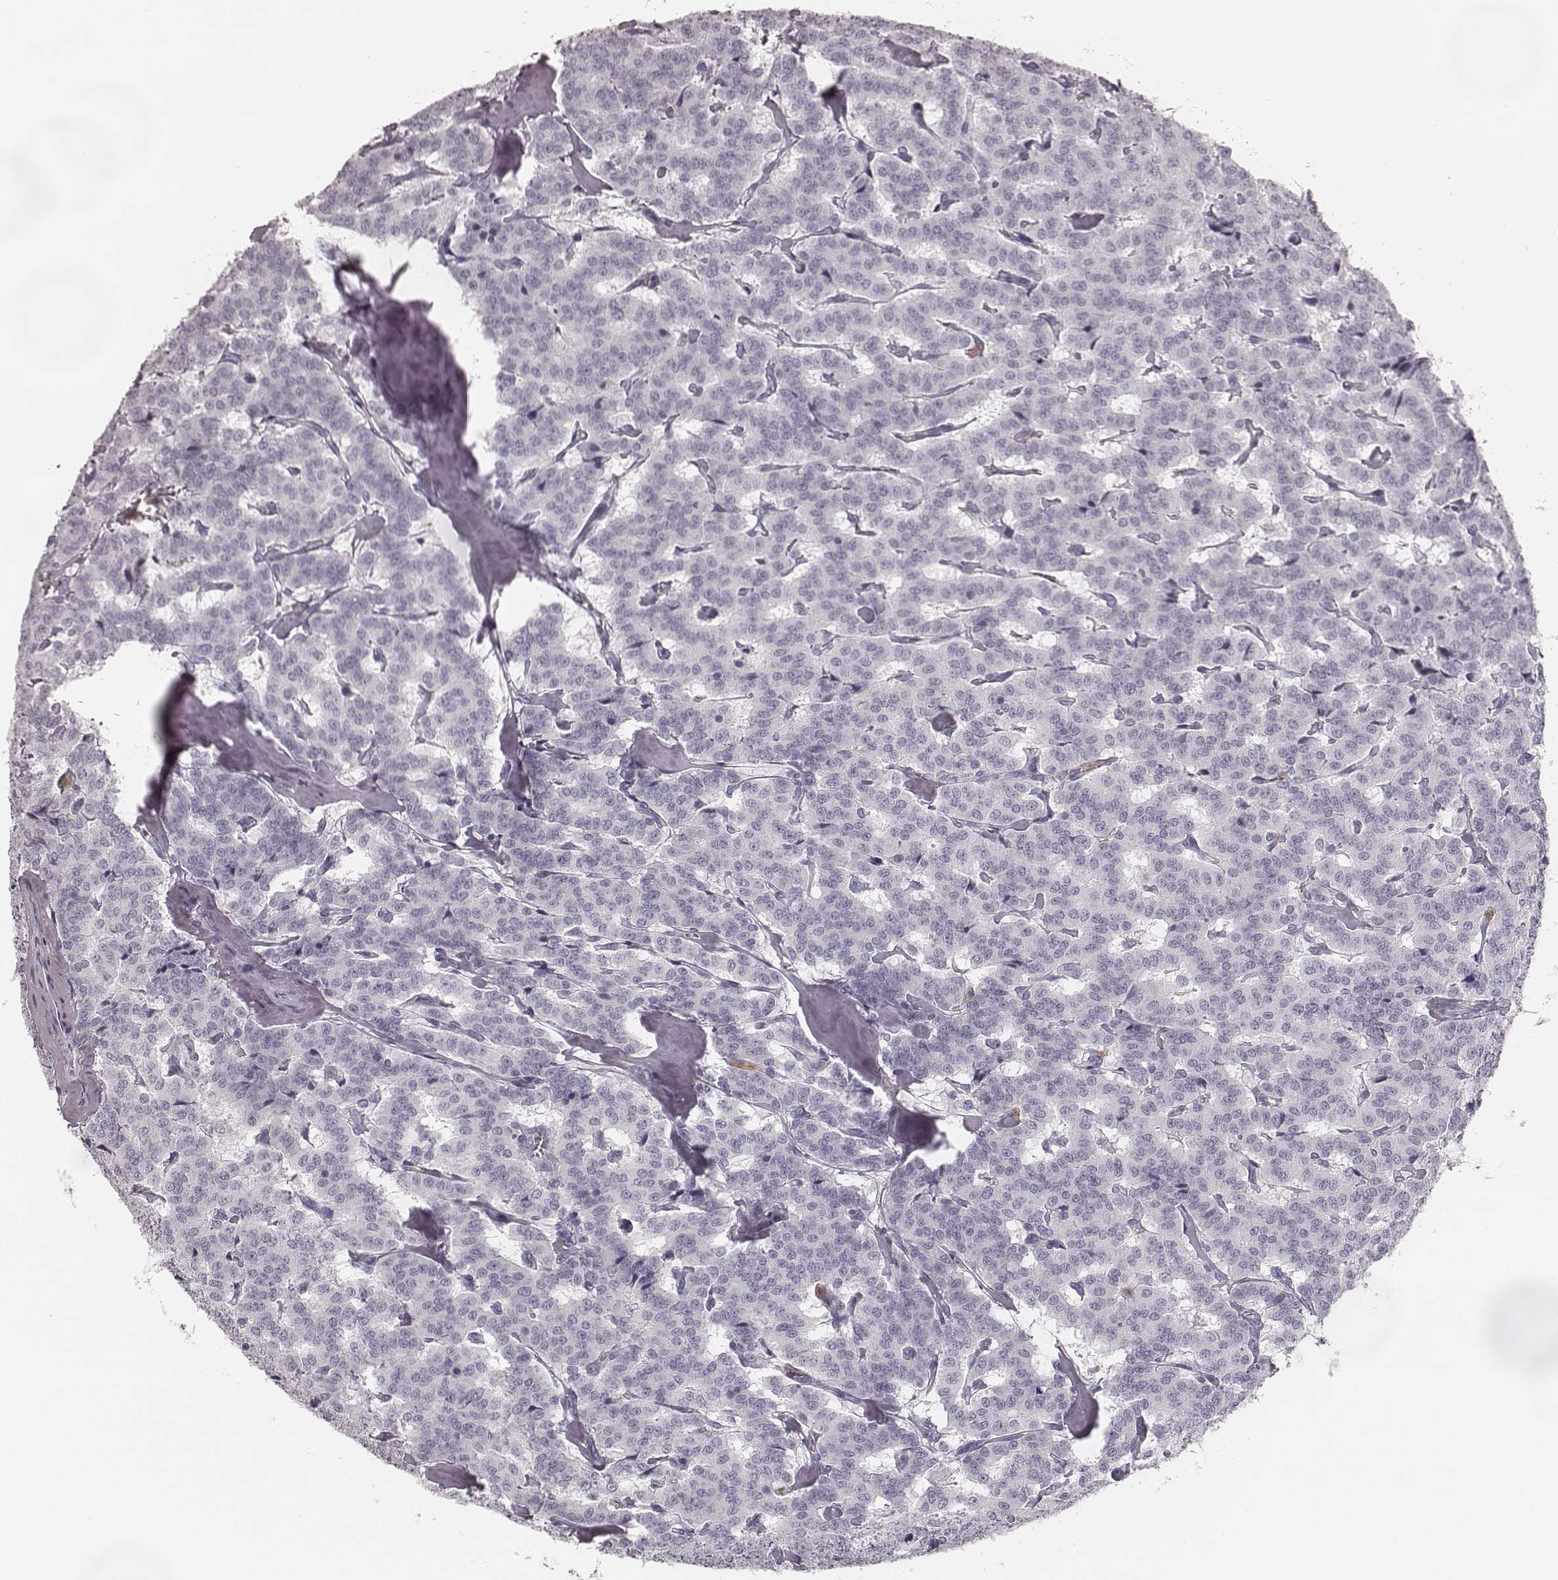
{"staining": {"intensity": "negative", "quantity": "none", "location": "none"}, "tissue": "carcinoid", "cell_type": "Tumor cells", "image_type": "cancer", "snomed": [{"axis": "morphology", "description": "Carcinoid, malignant, NOS"}, {"axis": "topography", "description": "Lung"}], "caption": "DAB immunohistochemical staining of carcinoid (malignant) demonstrates no significant staining in tumor cells.", "gene": "ELANE", "patient": {"sex": "female", "age": 46}}